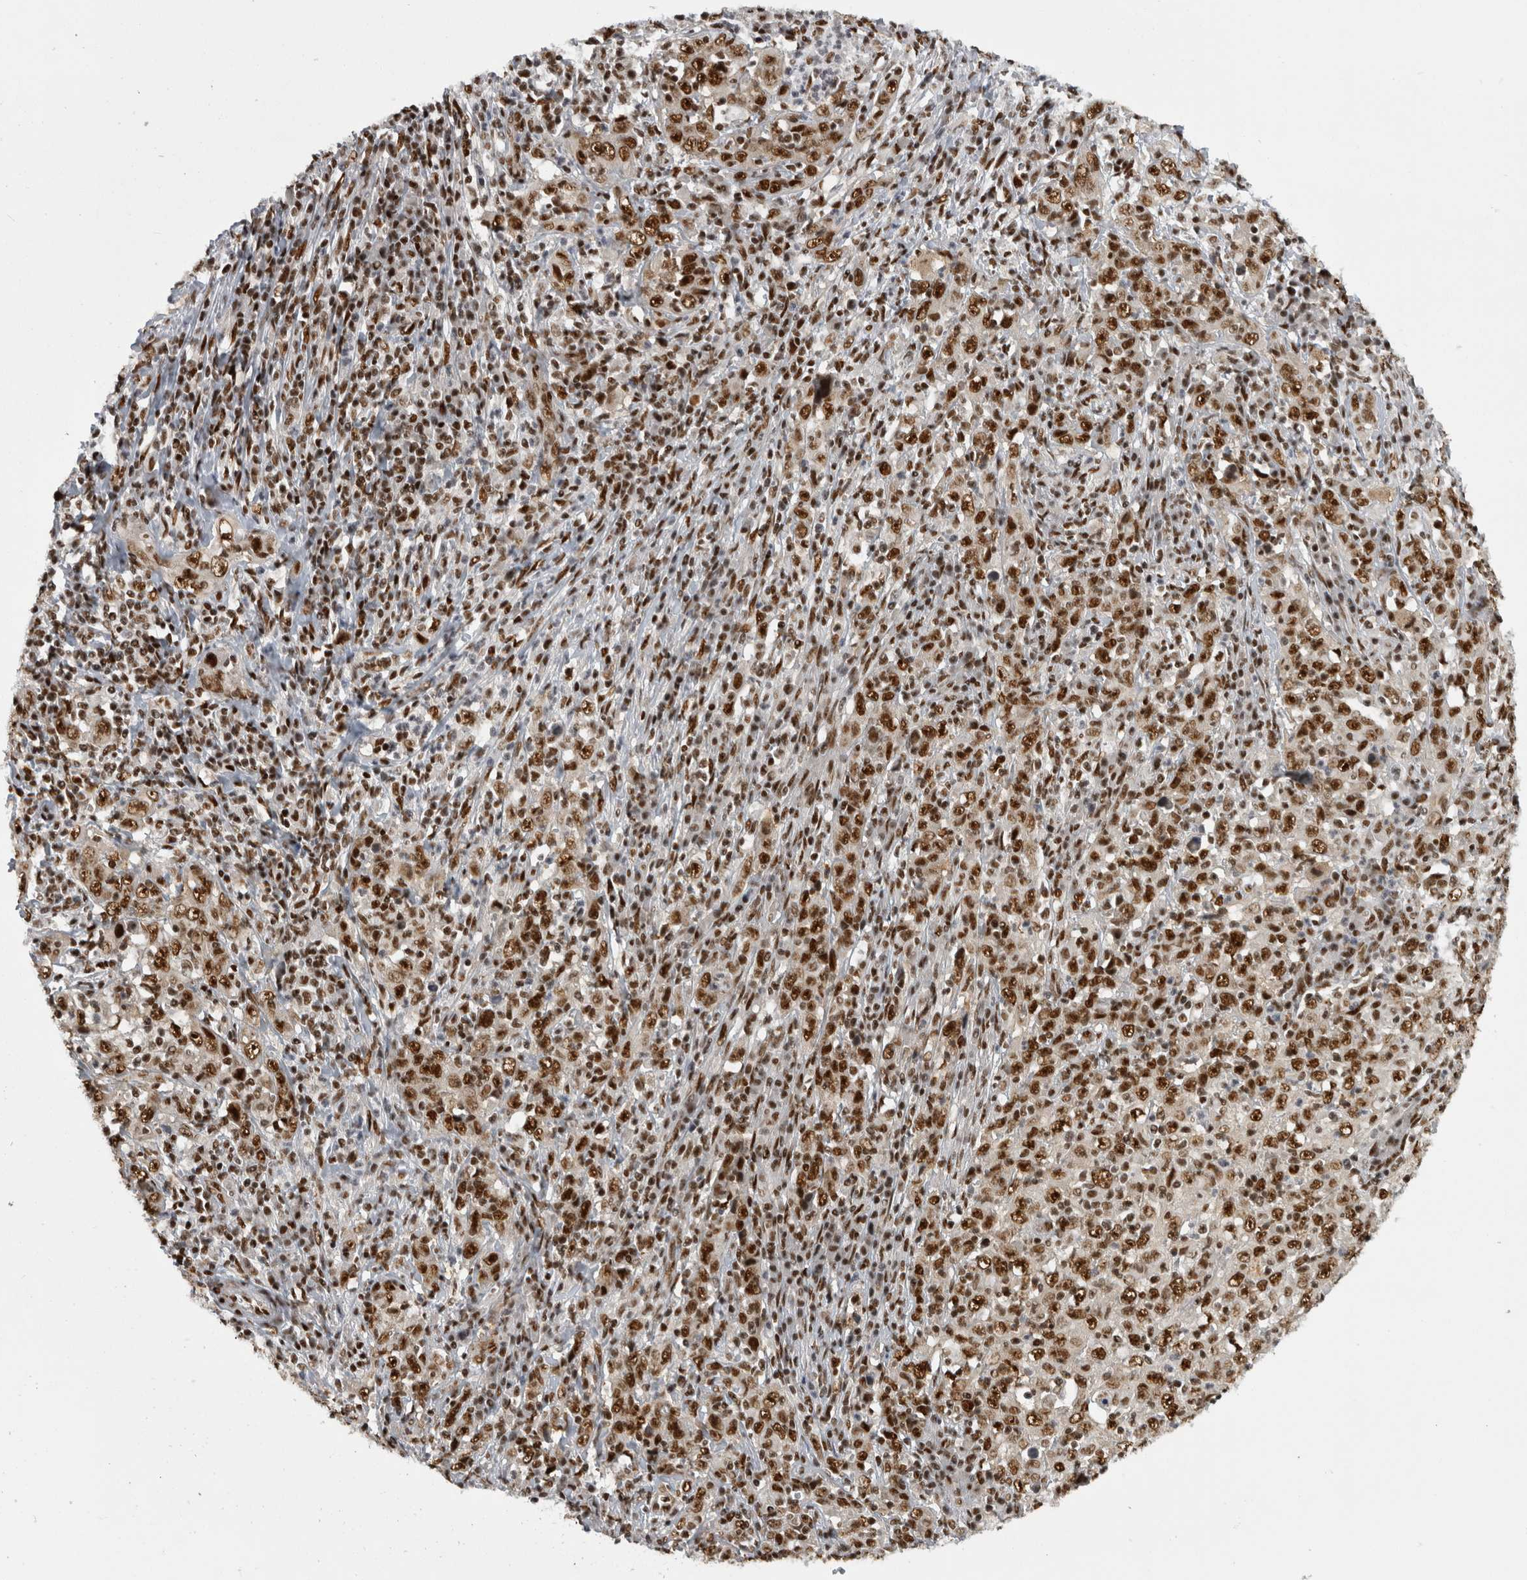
{"staining": {"intensity": "strong", "quantity": ">75%", "location": "nuclear"}, "tissue": "cervical cancer", "cell_type": "Tumor cells", "image_type": "cancer", "snomed": [{"axis": "morphology", "description": "Squamous cell carcinoma, NOS"}, {"axis": "topography", "description": "Cervix"}], "caption": "A micrograph of human cervical squamous cell carcinoma stained for a protein displays strong nuclear brown staining in tumor cells.", "gene": "ZSCAN2", "patient": {"sex": "female", "age": 46}}